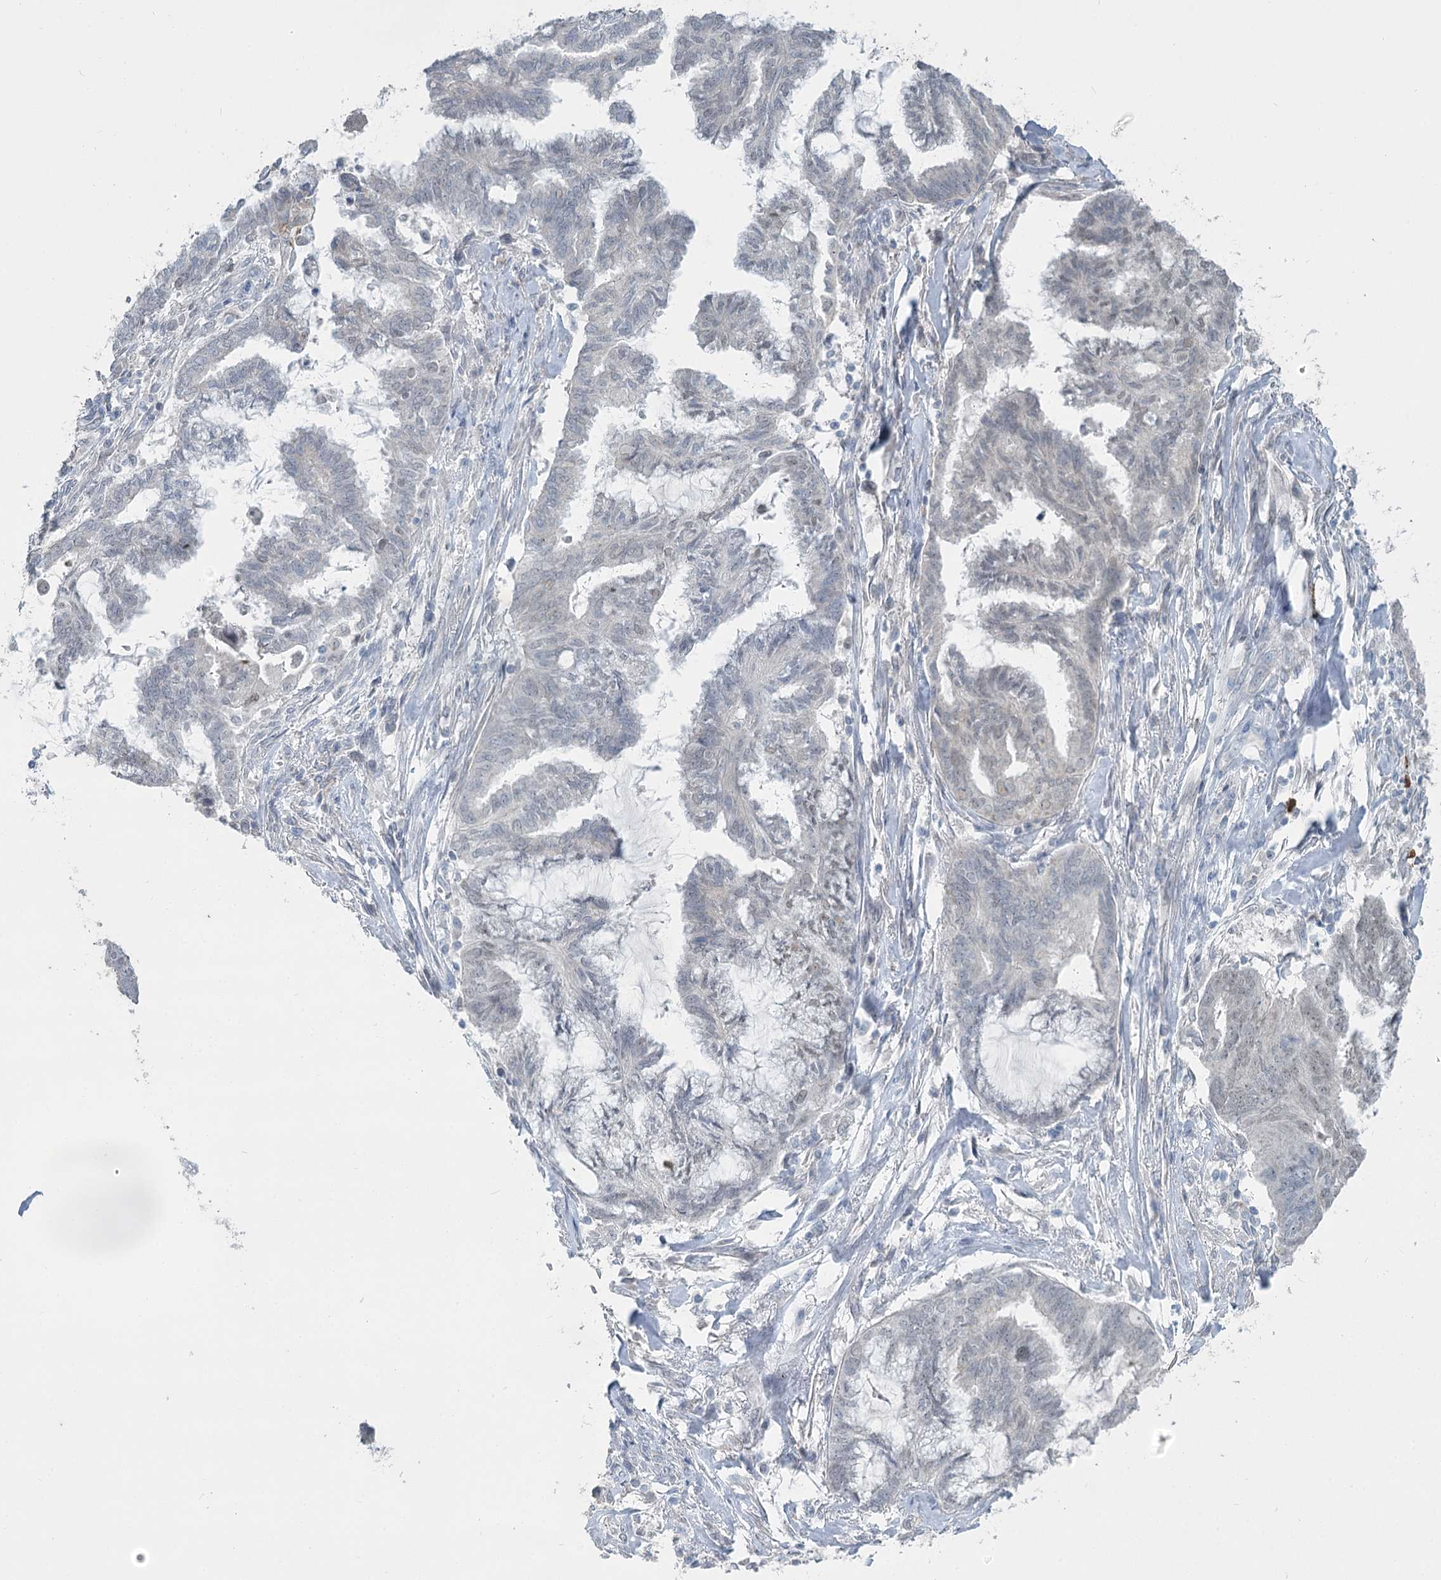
{"staining": {"intensity": "weak", "quantity": "<25%", "location": "cytoplasmic/membranous"}, "tissue": "endometrial cancer", "cell_type": "Tumor cells", "image_type": "cancer", "snomed": [{"axis": "morphology", "description": "Adenocarcinoma, NOS"}, {"axis": "topography", "description": "Endometrium"}], "caption": "This is an immunohistochemistry (IHC) micrograph of adenocarcinoma (endometrial). There is no staining in tumor cells.", "gene": "ABITRAM", "patient": {"sex": "female", "age": 86}}